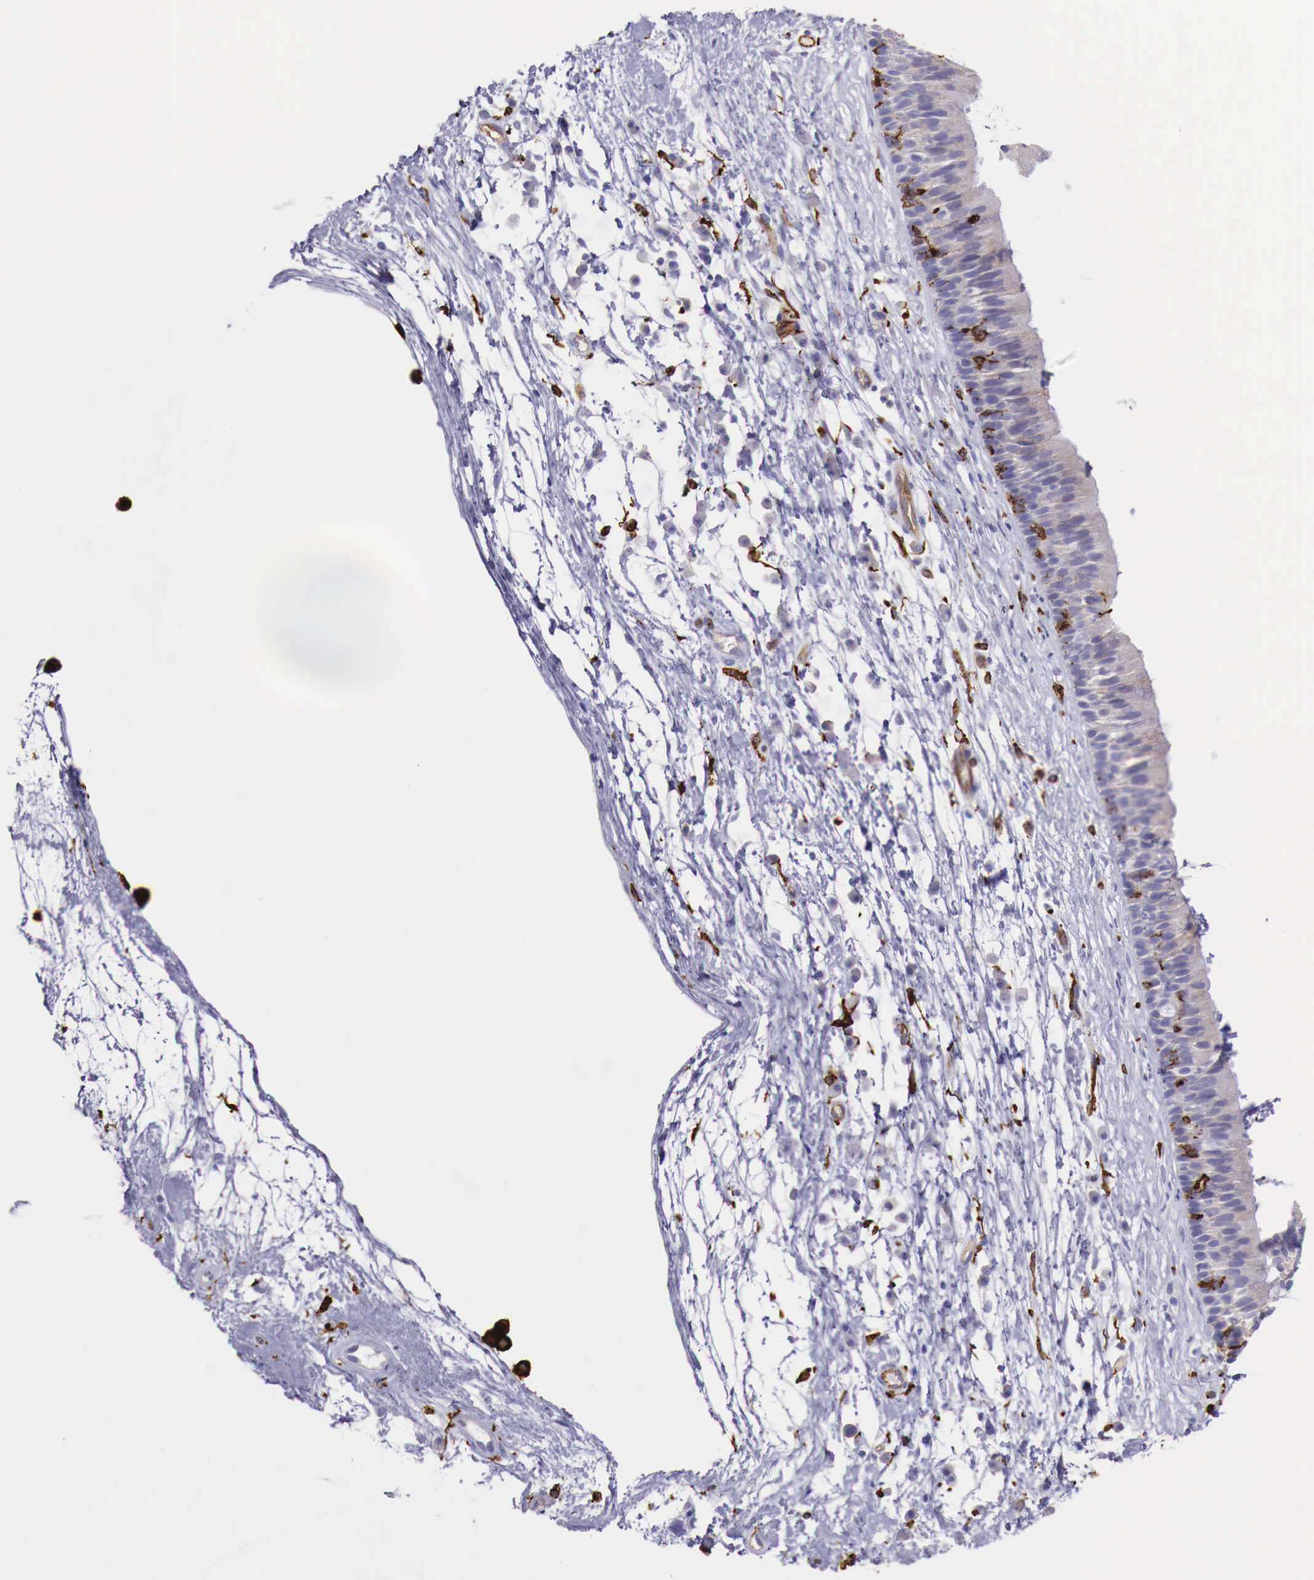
{"staining": {"intensity": "negative", "quantity": "none", "location": "none"}, "tissue": "nasopharynx", "cell_type": "Respiratory epithelial cells", "image_type": "normal", "snomed": [{"axis": "morphology", "description": "Normal tissue, NOS"}, {"axis": "topography", "description": "Nasopharynx"}], "caption": "Immunohistochemistry of unremarkable human nasopharynx demonstrates no staining in respiratory epithelial cells. (Brightfield microscopy of DAB IHC at high magnification).", "gene": "MSR1", "patient": {"sex": "male", "age": 13}}